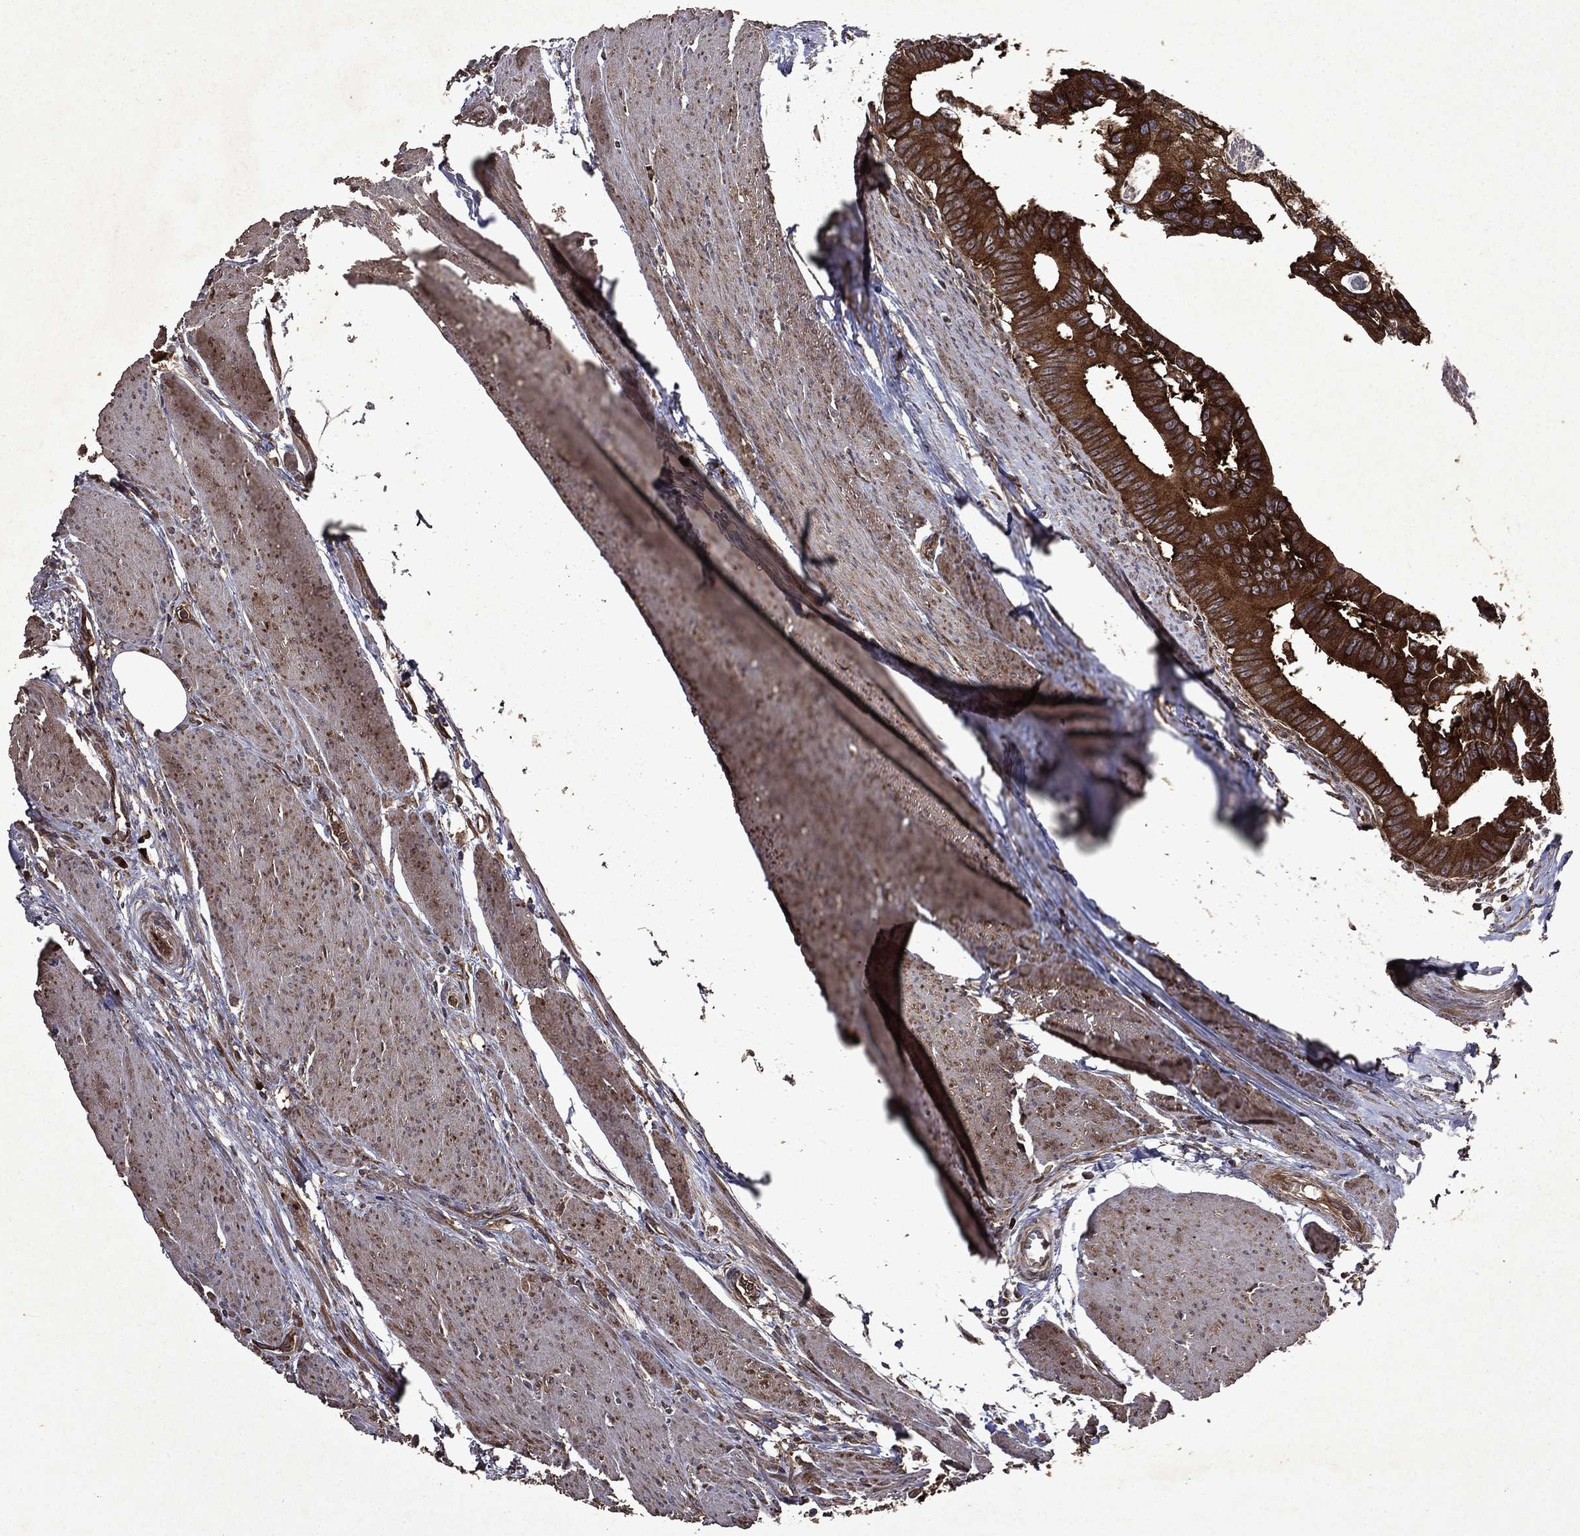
{"staining": {"intensity": "strong", "quantity": ">75%", "location": "cytoplasmic/membranous"}, "tissue": "colorectal cancer", "cell_type": "Tumor cells", "image_type": "cancer", "snomed": [{"axis": "morphology", "description": "Adenocarcinoma, NOS"}, {"axis": "topography", "description": "Rectum"}], "caption": "A brown stain labels strong cytoplasmic/membranous positivity of a protein in human colorectal adenocarcinoma tumor cells.", "gene": "EIF2B4", "patient": {"sex": "male", "age": 64}}